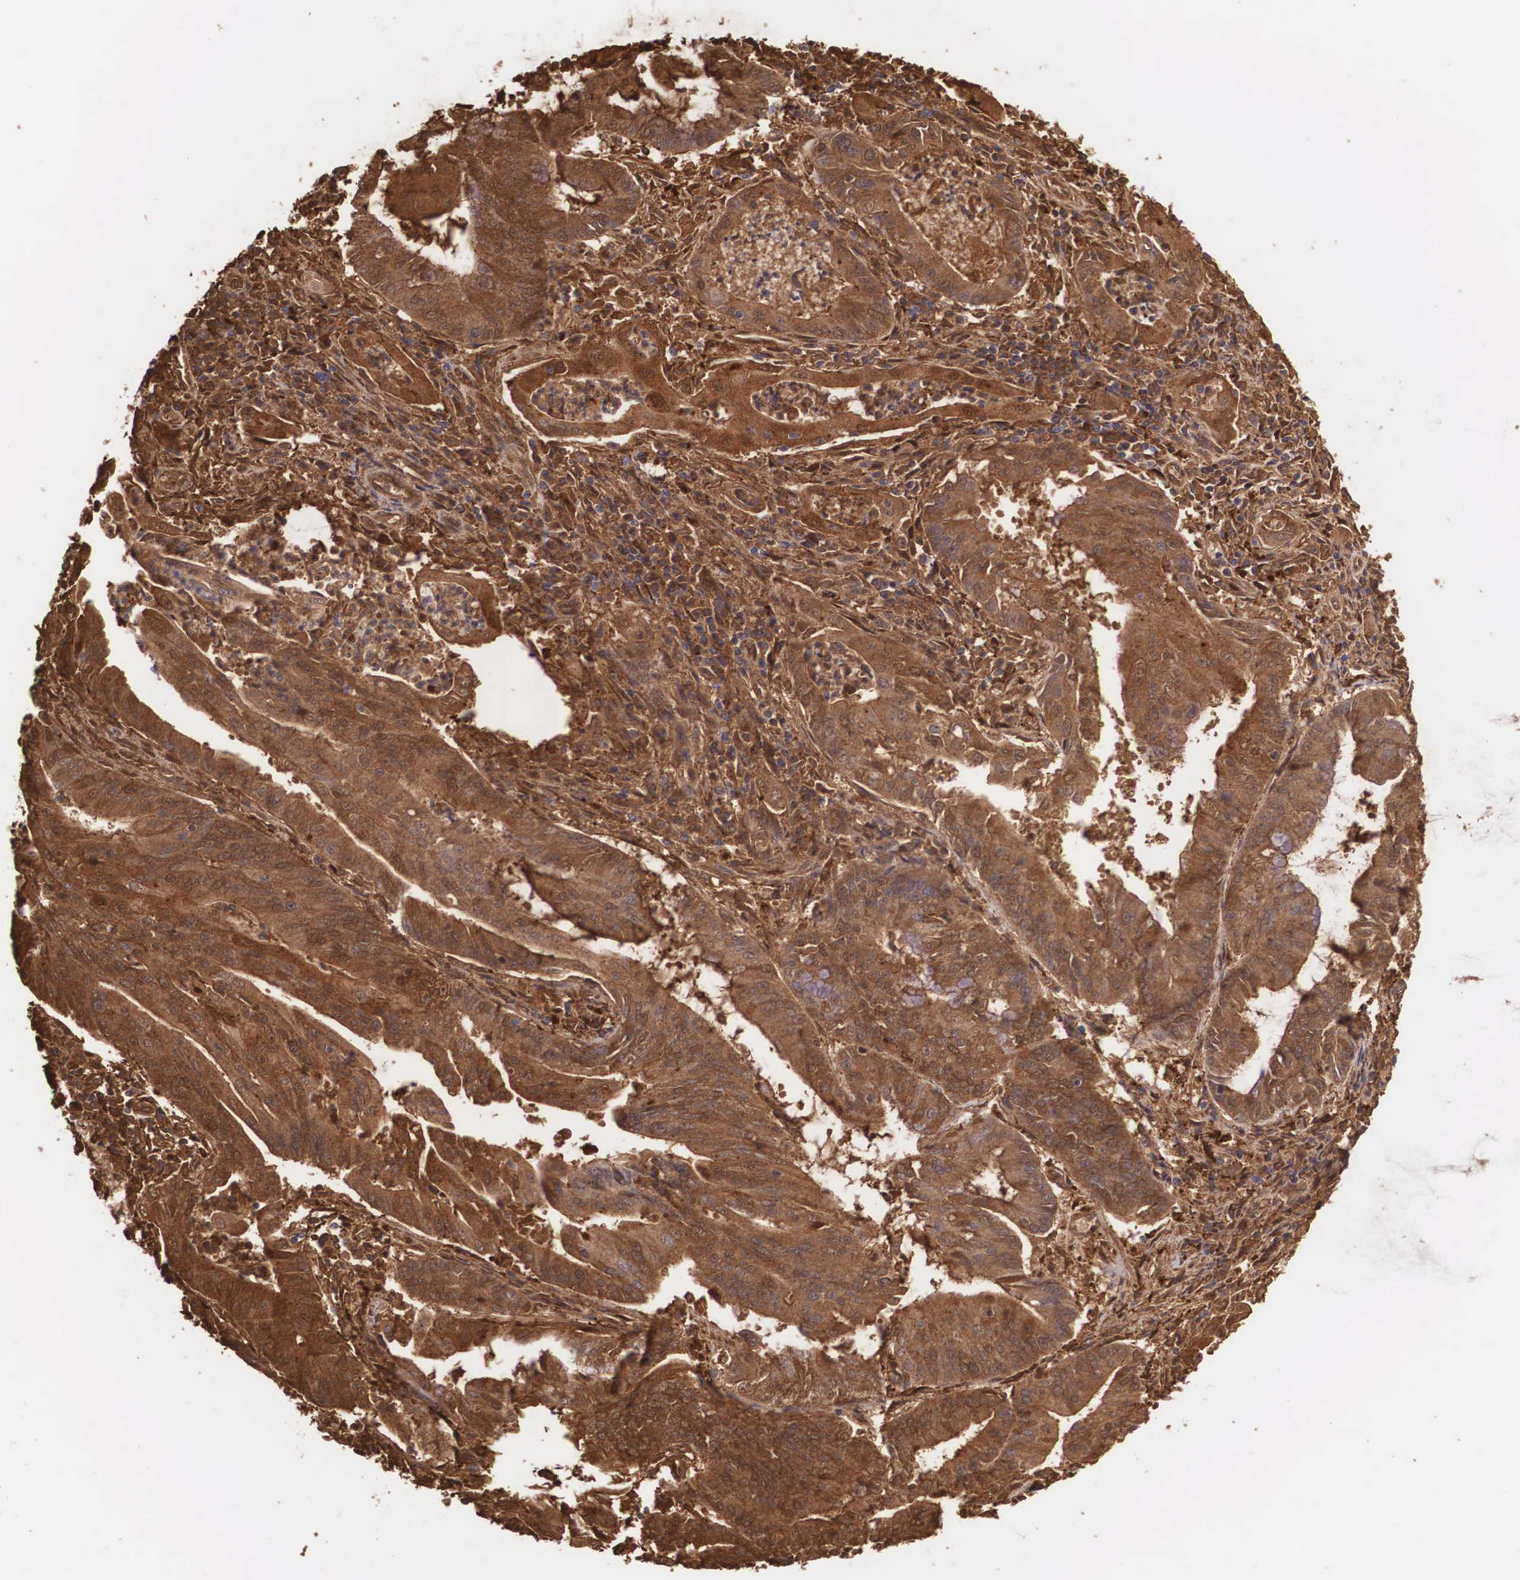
{"staining": {"intensity": "strong", "quantity": ">75%", "location": "cytoplasmic/membranous"}, "tissue": "endometrial cancer", "cell_type": "Tumor cells", "image_type": "cancer", "snomed": [{"axis": "morphology", "description": "Adenocarcinoma, NOS"}, {"axis": "topography", "description": "Endometrium"}], "caption": "Endometrial cancer (adenocarcinoma) stained with DAB (3,3'-diaminobenzidine) IHC shows high levels of strong cytoplasmic/membranous positivity in approximately >75% of tumor cells. (DAB (3,3'-diaminobenzidine) IHC, brown staining for protein, blue staining for nuclei).", "gene": "LGALS1", "patient": {"sex": "female", "age": 63}}